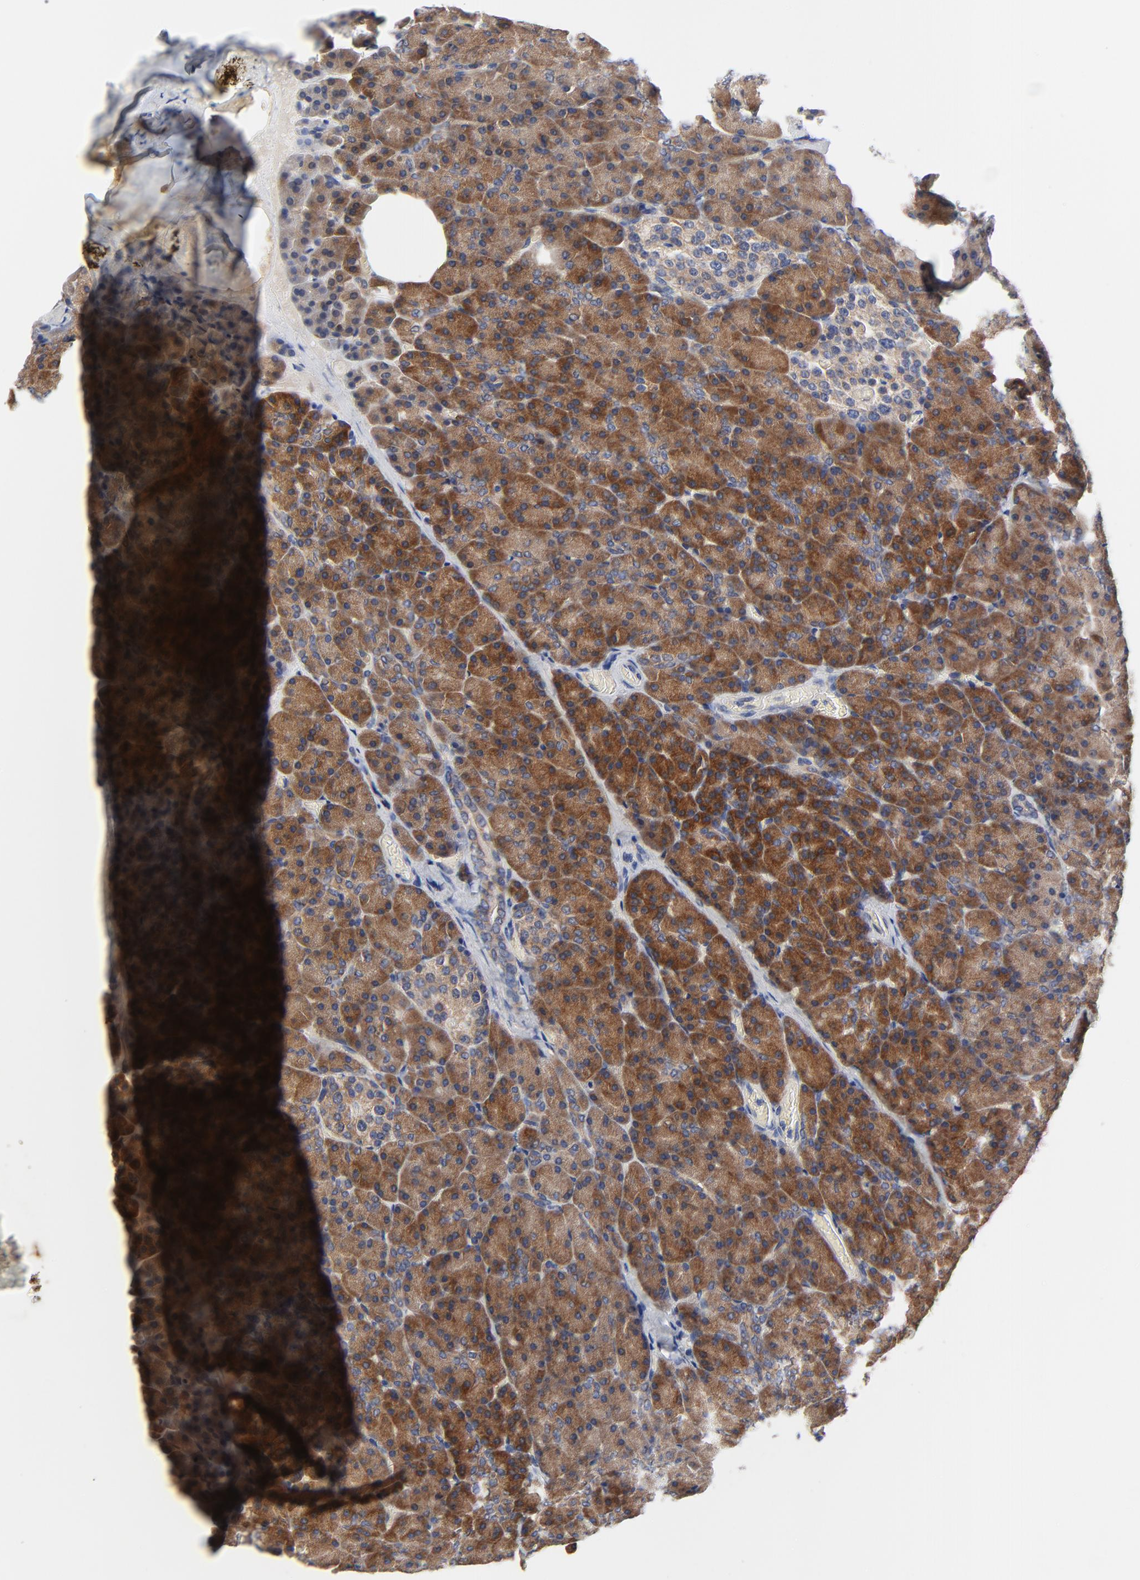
{"staining": {"intensity": "strong", "quantity": ">75%", "location": "cytoplasmic/membranous"}, "tissue": "pancreas", "cell_type": "Exocrine glandular cells", "image_type": "normal", "snomed": [{"axis": "morphology", "description": "Normal tissue, NOS"}, {"axis": "topography", "description": "Pancreas"}], "caption": "DAB (3,3'-diaminobenzidine) immunohistochemical staining of unremarkable pancreas shows strong cytoplasmic/membranous protein expression in about >75% of exocrine glandular cells. The staining was performed using DAB (3,3'-diaminobenzidine) to visualize the protein expression in brown, while the nuclei were stained in blue with hematoxylin (Magnification: 20x).", "gene": "VAV2", "patient": {"sex": "female", "age": 35}}